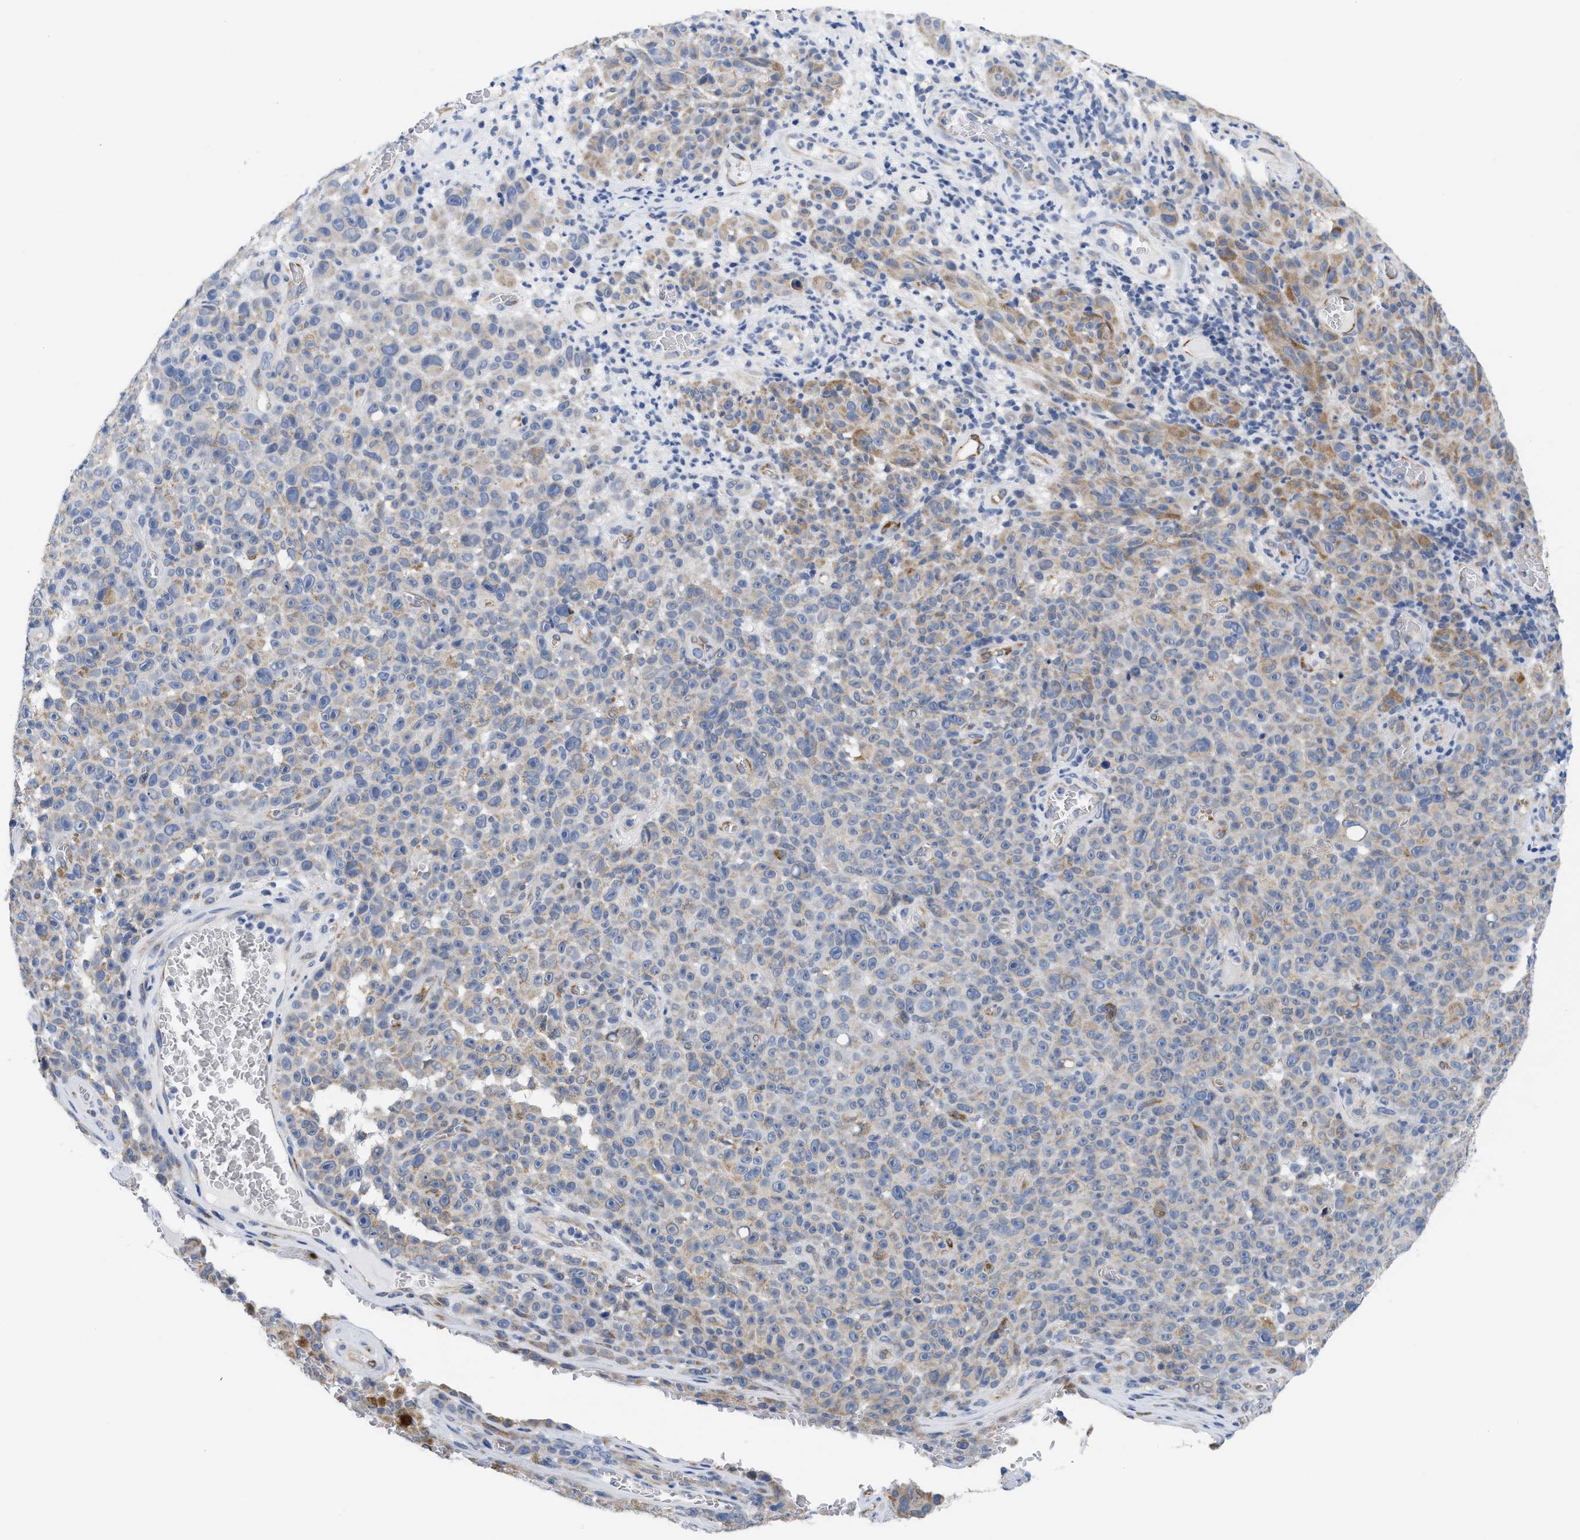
{"staining": {"intensity": "moderate", "quantity": "<25%", "location": "cytoplasmic/membranous"}, "tissue": "melanoma", "cell_type": "Tumor cells", "image_type": "cancer", "snomed": [{"axis": "morphology", "description": "Malignant melanoma, NOS"}, {"axis": "topography", "description": "Skin"}], "caption": "Melanoma stained for a protein reveals moderate cytoplasmic/membranous positivity in tumor cells.", "gene": "EOGT", "patient": {"sex": "female", "age": 82}}